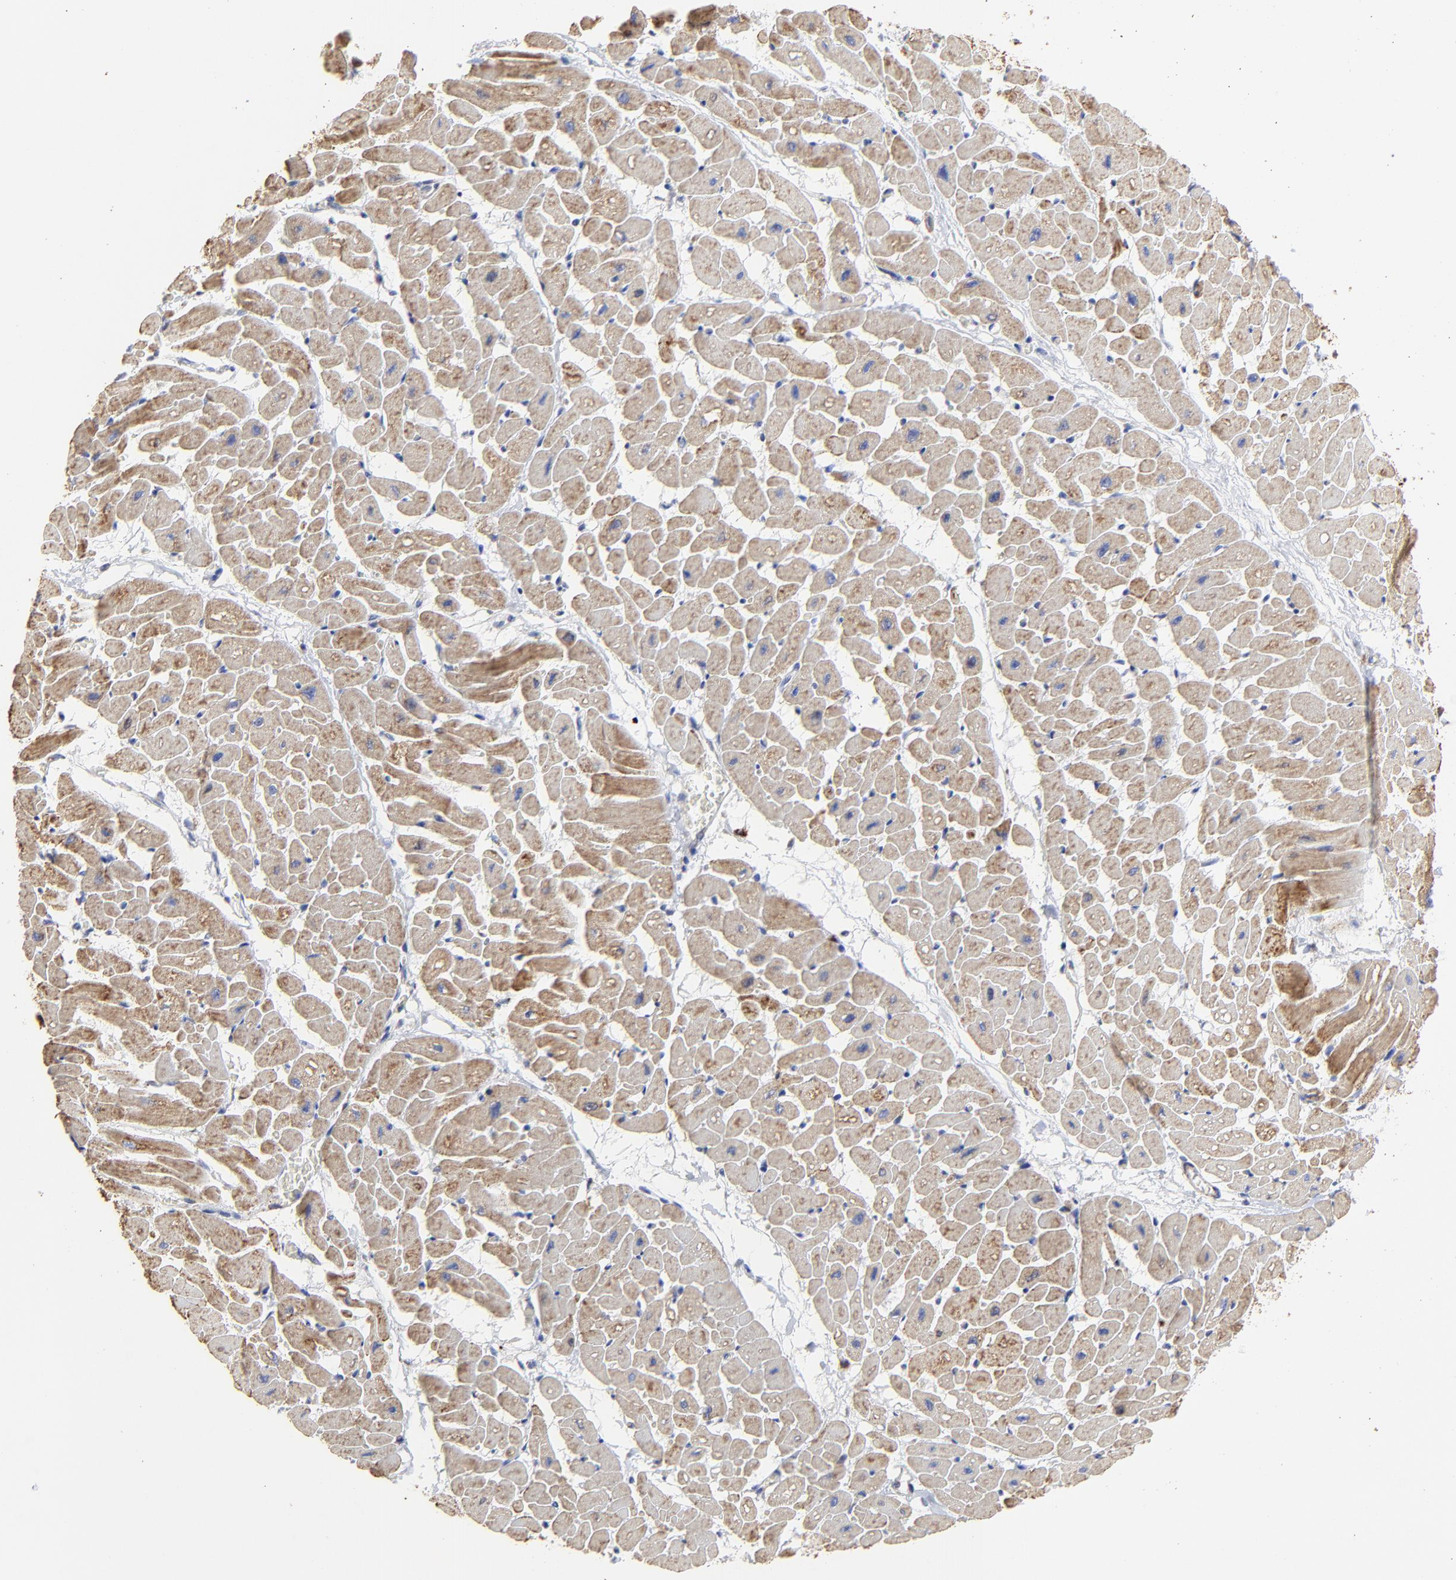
{"staining": {"intensity": "moderate", "quantity": ">75%", "location": "cytoplasmic/membranous"}, "tissue": "heart muscle", "cell_type": "Cardiomyocytes", "image_type": "normal", "snomed": [{"axis": "morphology", "description": "Normal tissue, NOS"}, {"axis": "topography", "description": "Heart"}], "caption": "Protein expression analysis of normal human heart muscle reveals moderate cytoplasmic/membranous expression in about >75% of cardiomyocytes. Using DAB (brown) and hematoxylin (blue) stains, captured at high magnification using brightfield microscopy.", "gene": "PINK1", "patient": {"sex": "male", "age": 45}}